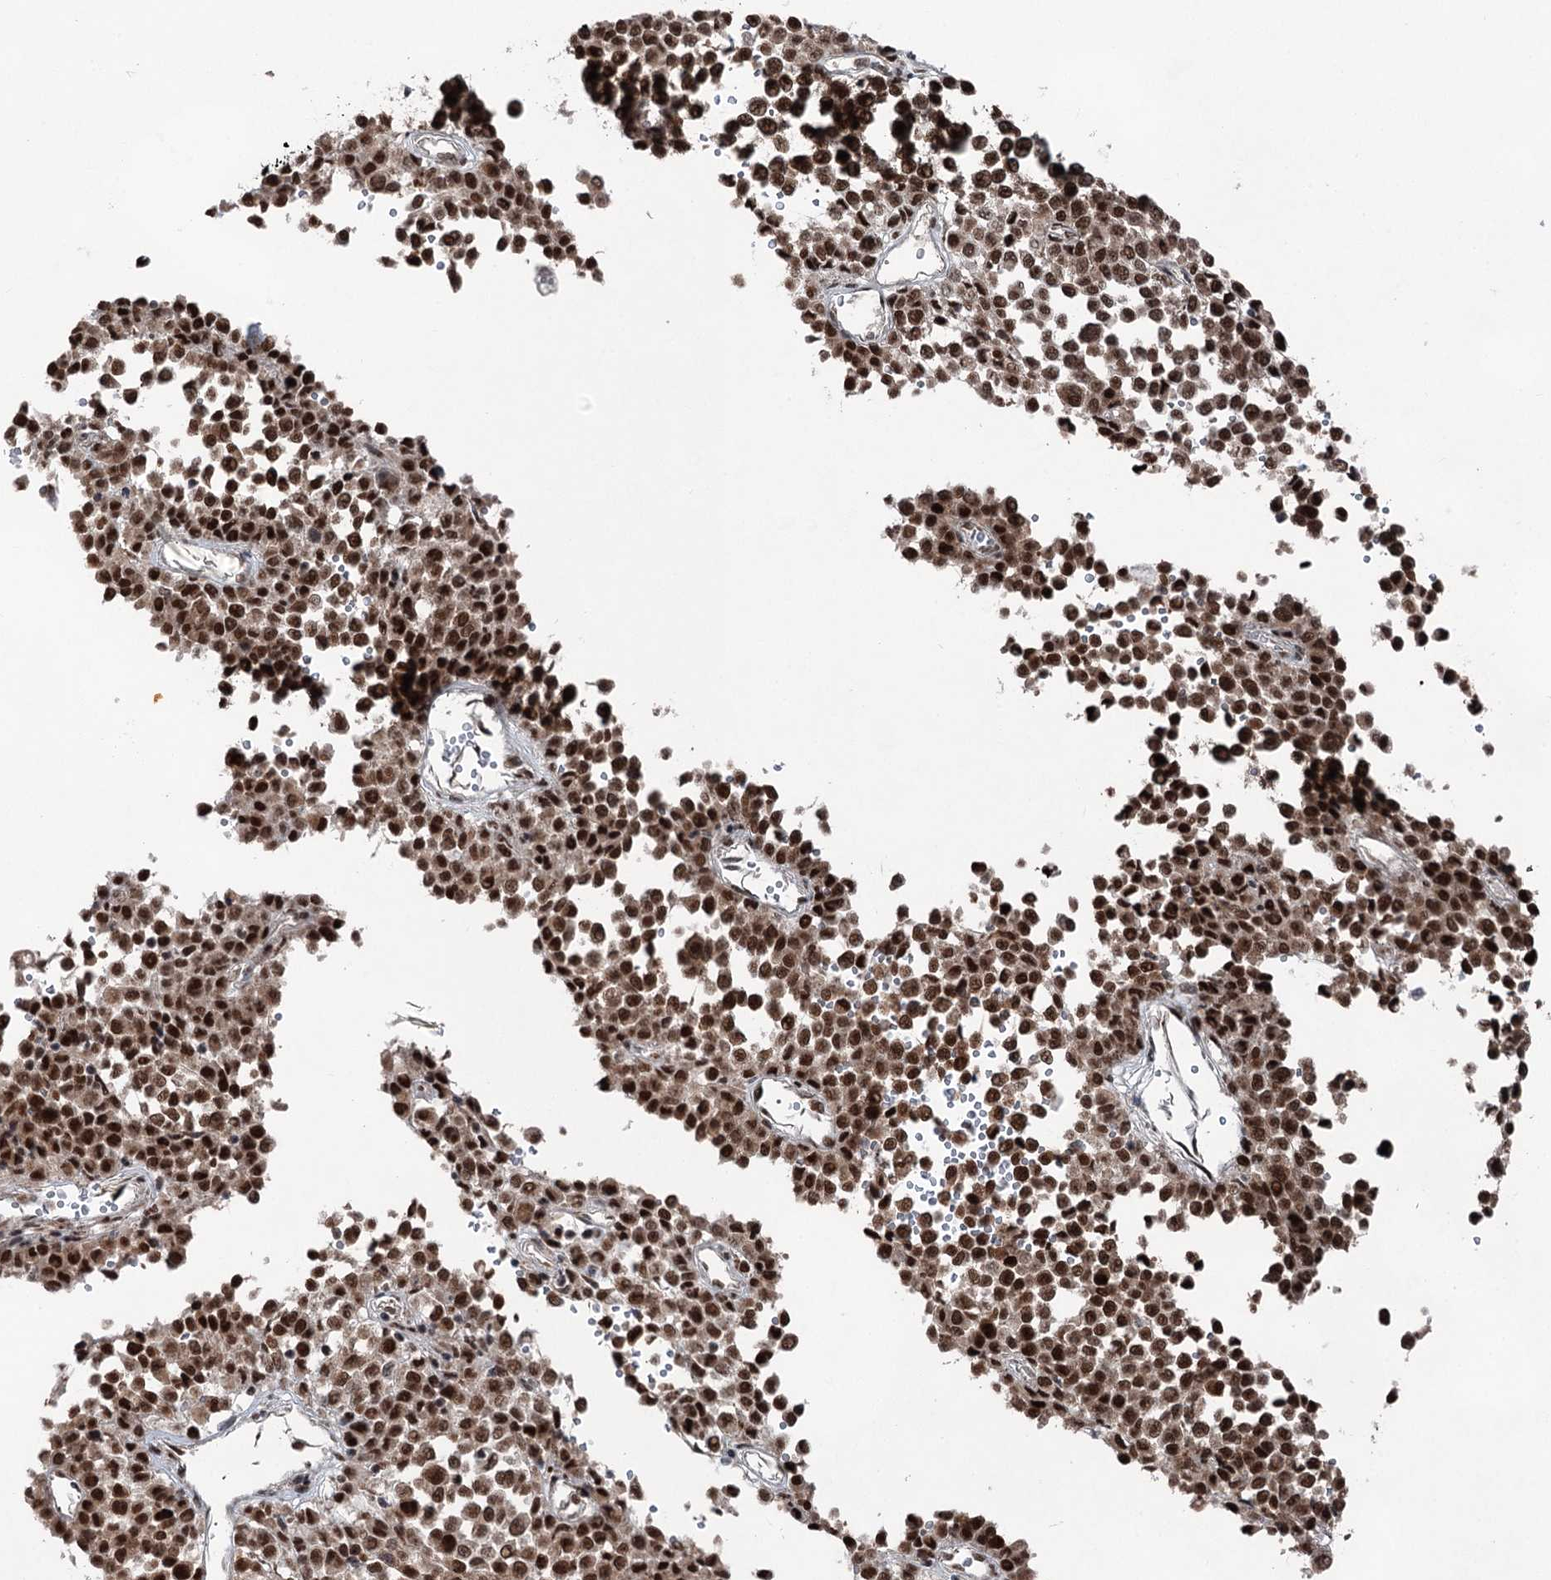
{"staining": {"intensity": "strong", "quantity": ">75%", "location": "nuclear"}, "tissue": "melanoma", "cell_type": "Tumor cells", "image_type": "cancer", "snomed": [{"axis": "morphology", "description": "Malignant melanoma, Metastatic site"}, {"axis": "topography", "description": "Pancreas"}], "caption": "Immunohistochemical staining of human malignant melanoma (metastatic site) exhibits high levels of strong nuclear protein expression in about >75% of tumor cells. (Brightfield microscopy of DAB IHC at high magnification).", "gene": "ZCCHC8", "patient": {"sex": "female", "age": 30}}